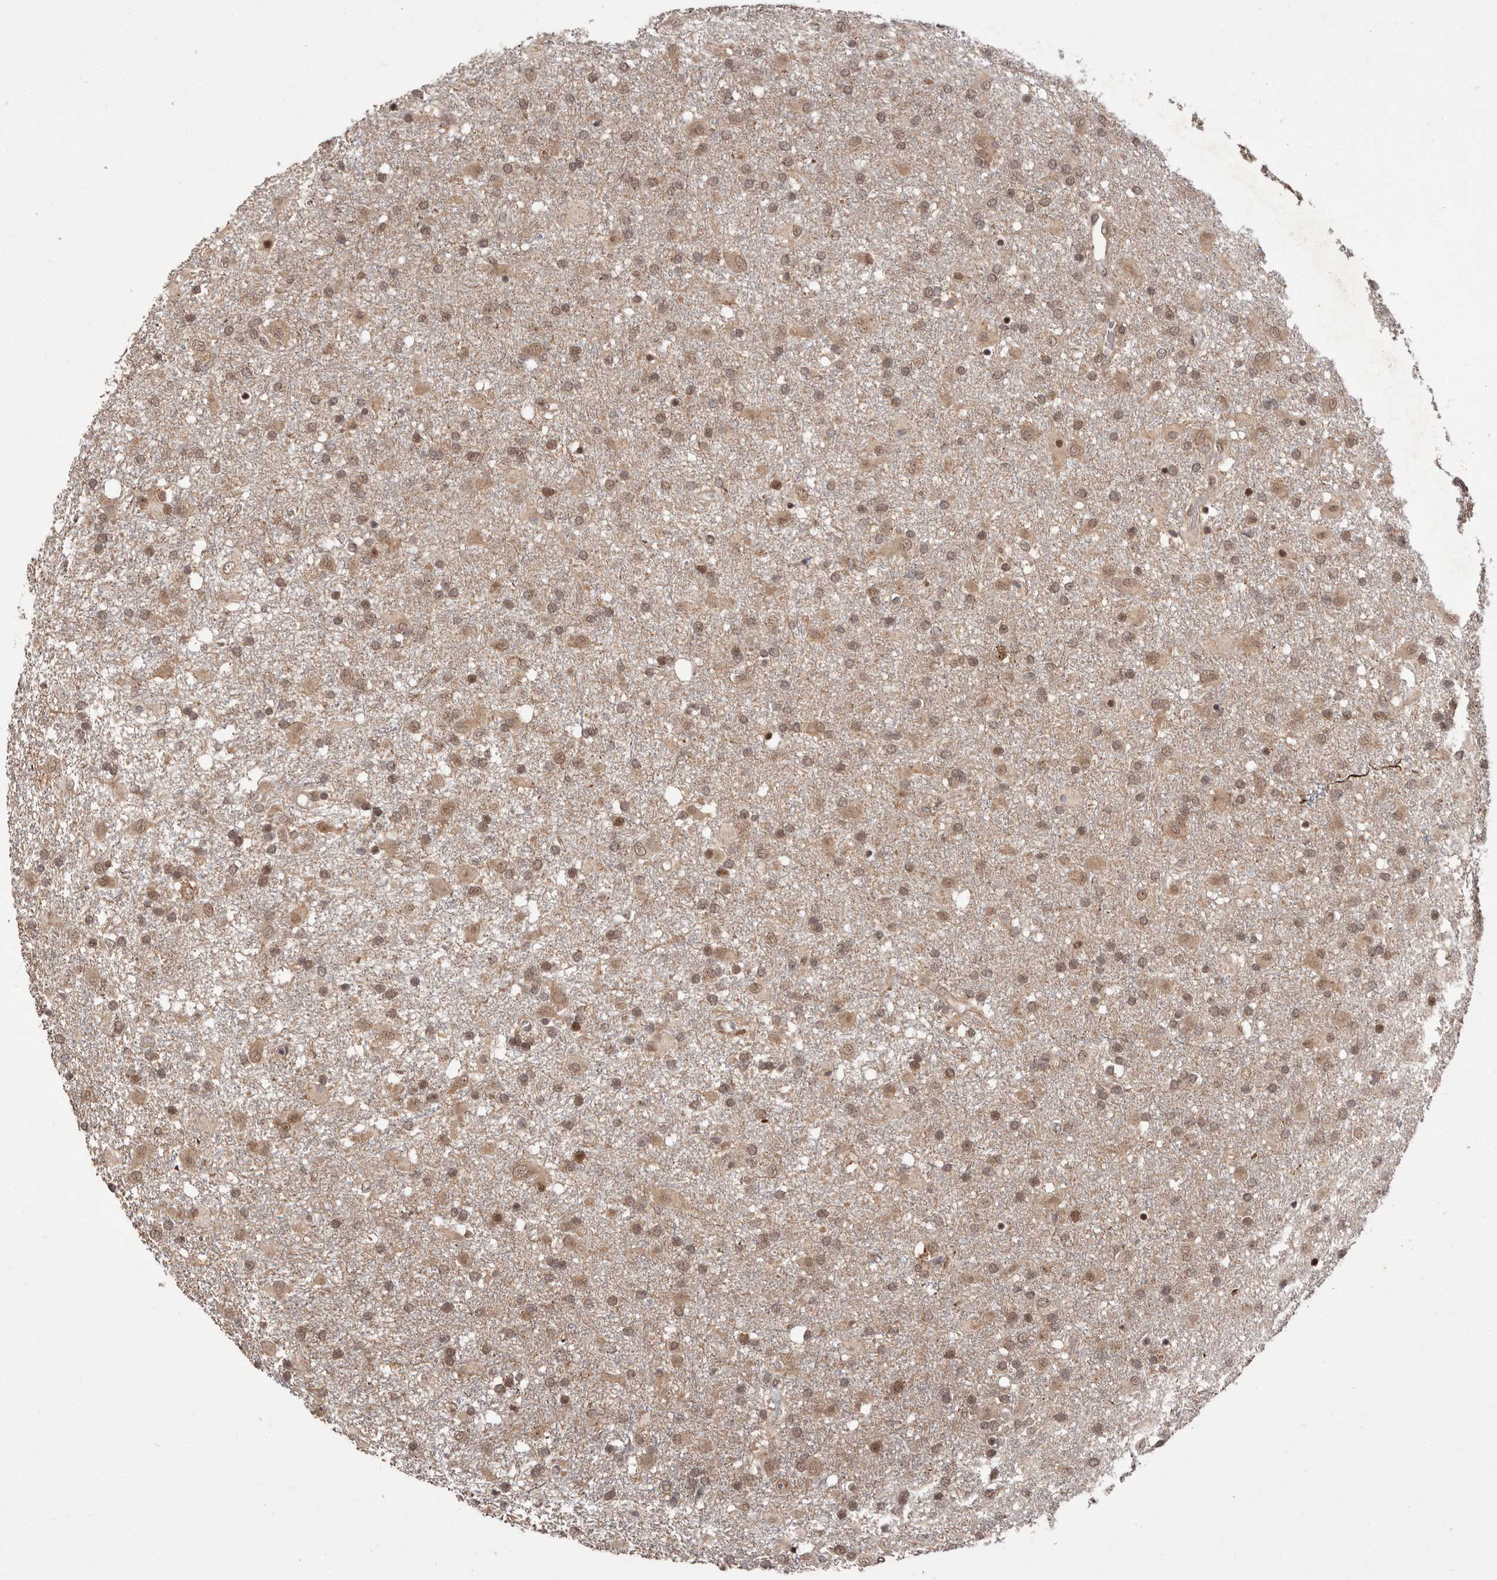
{"staining": {"intensity": "moderate", "quantity": ">75%", "location": "cytoplasmic/membranous,nuclear"}, "tissue": "glioma", "cell_type": "Tumor cells", "image_type": "cancer", "snomed": [{"axis": "morphology", "description": "Glioma, malignant, Low grade"}, {"axis": "topography", "description": "Brain"}], "caption": "Protein analysis of glioma tissue shows moderate cytoplasmic/membranous and nuclear expression in about >75% of tumor cells.", "gene": "LRGUK", "patient": {"sex": "male", "age": 65}}